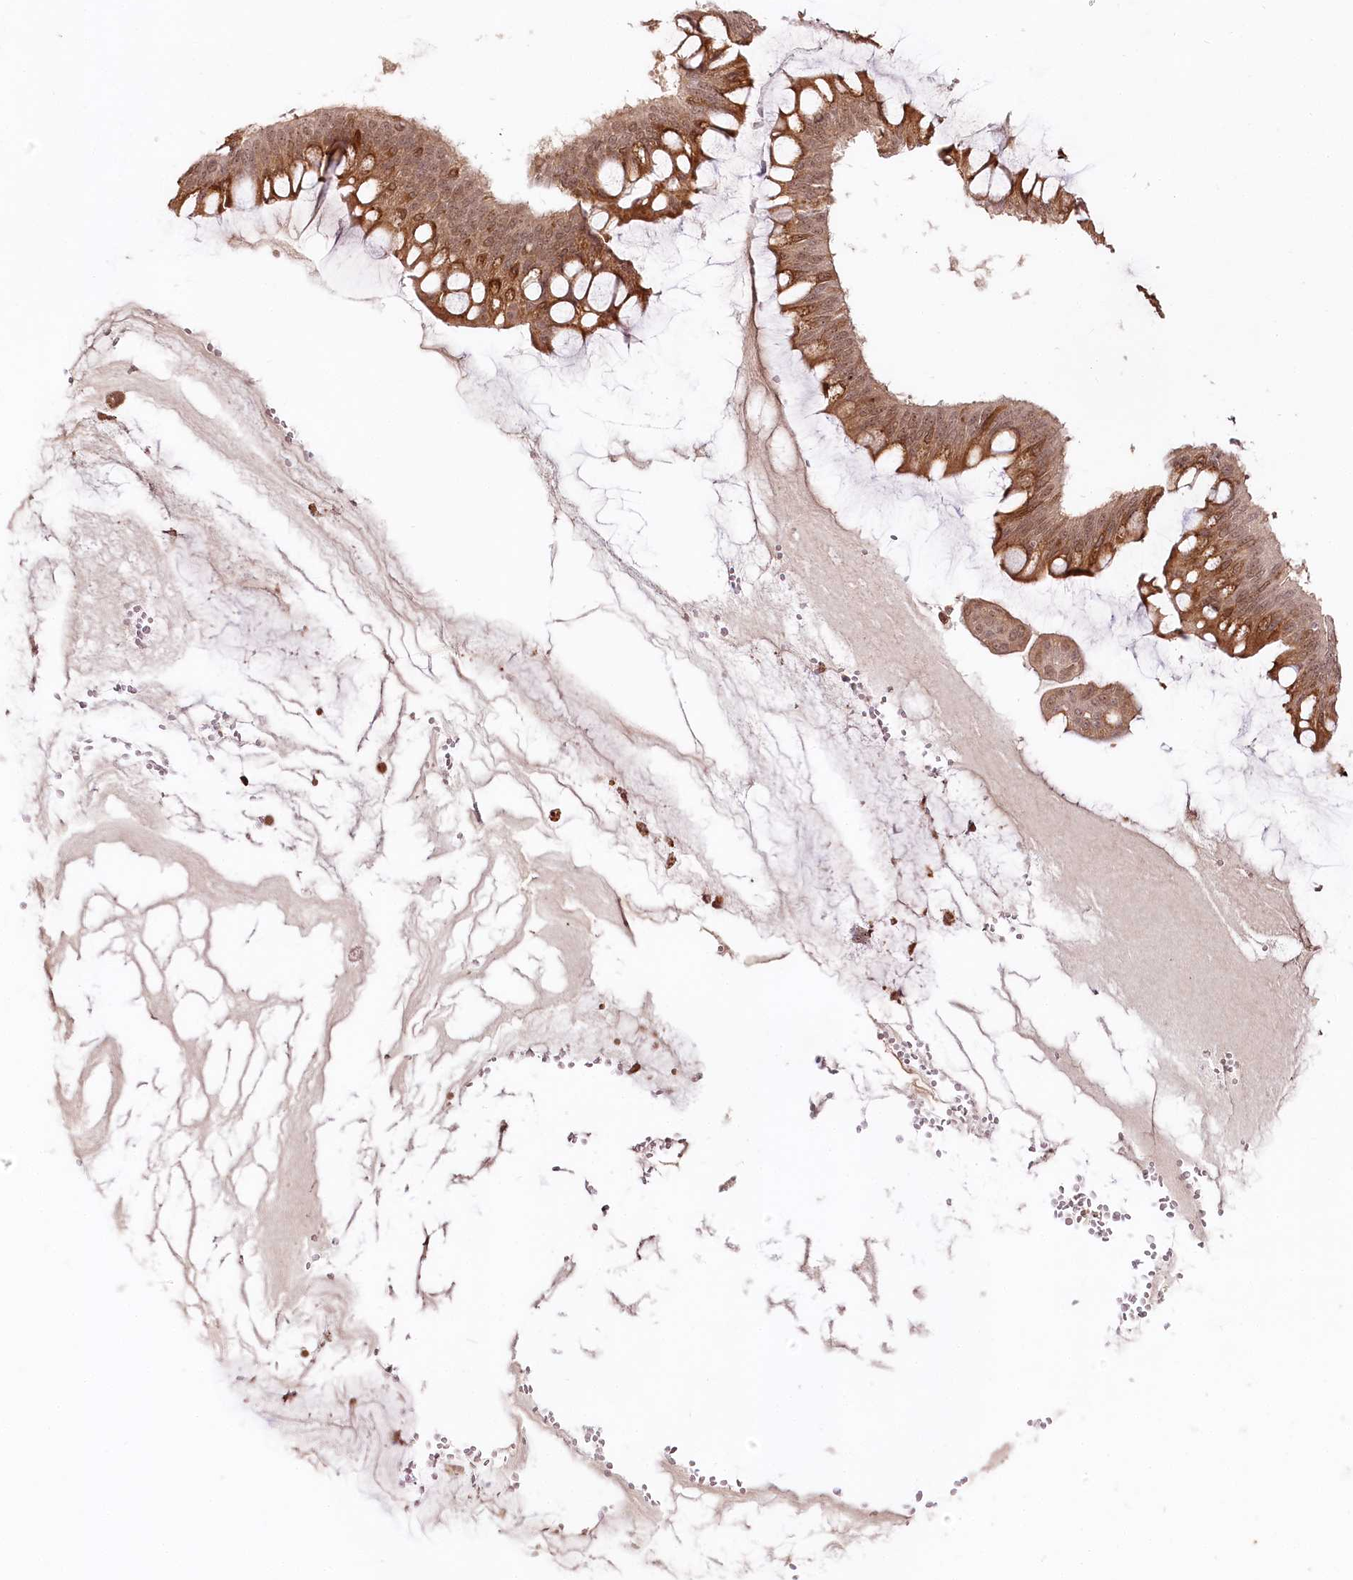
{"staining": {"intensity": "strong", "quantity": ">75%", "location": "cytoplasmic/membranous,nuclear"}, "tissue": "ovarian cancer", "cell_type": "Tumor cells", "image_type": "cancer", "snomed": [{"axis": "morphology", "description": "Cystadenocarcinoma, mucinous, NOS"}, {"axis": "topography", "description": "Ovary"}], "caption": "This is an image of immunohistochemistry (IHC) staining of ovarian cancer, which shows strong positivity in the cytoplasmic/membranous and nuclear of tumor cells.", "gene": "ENSG00000144785", "patient": {"sex": "female", "age": 73}}